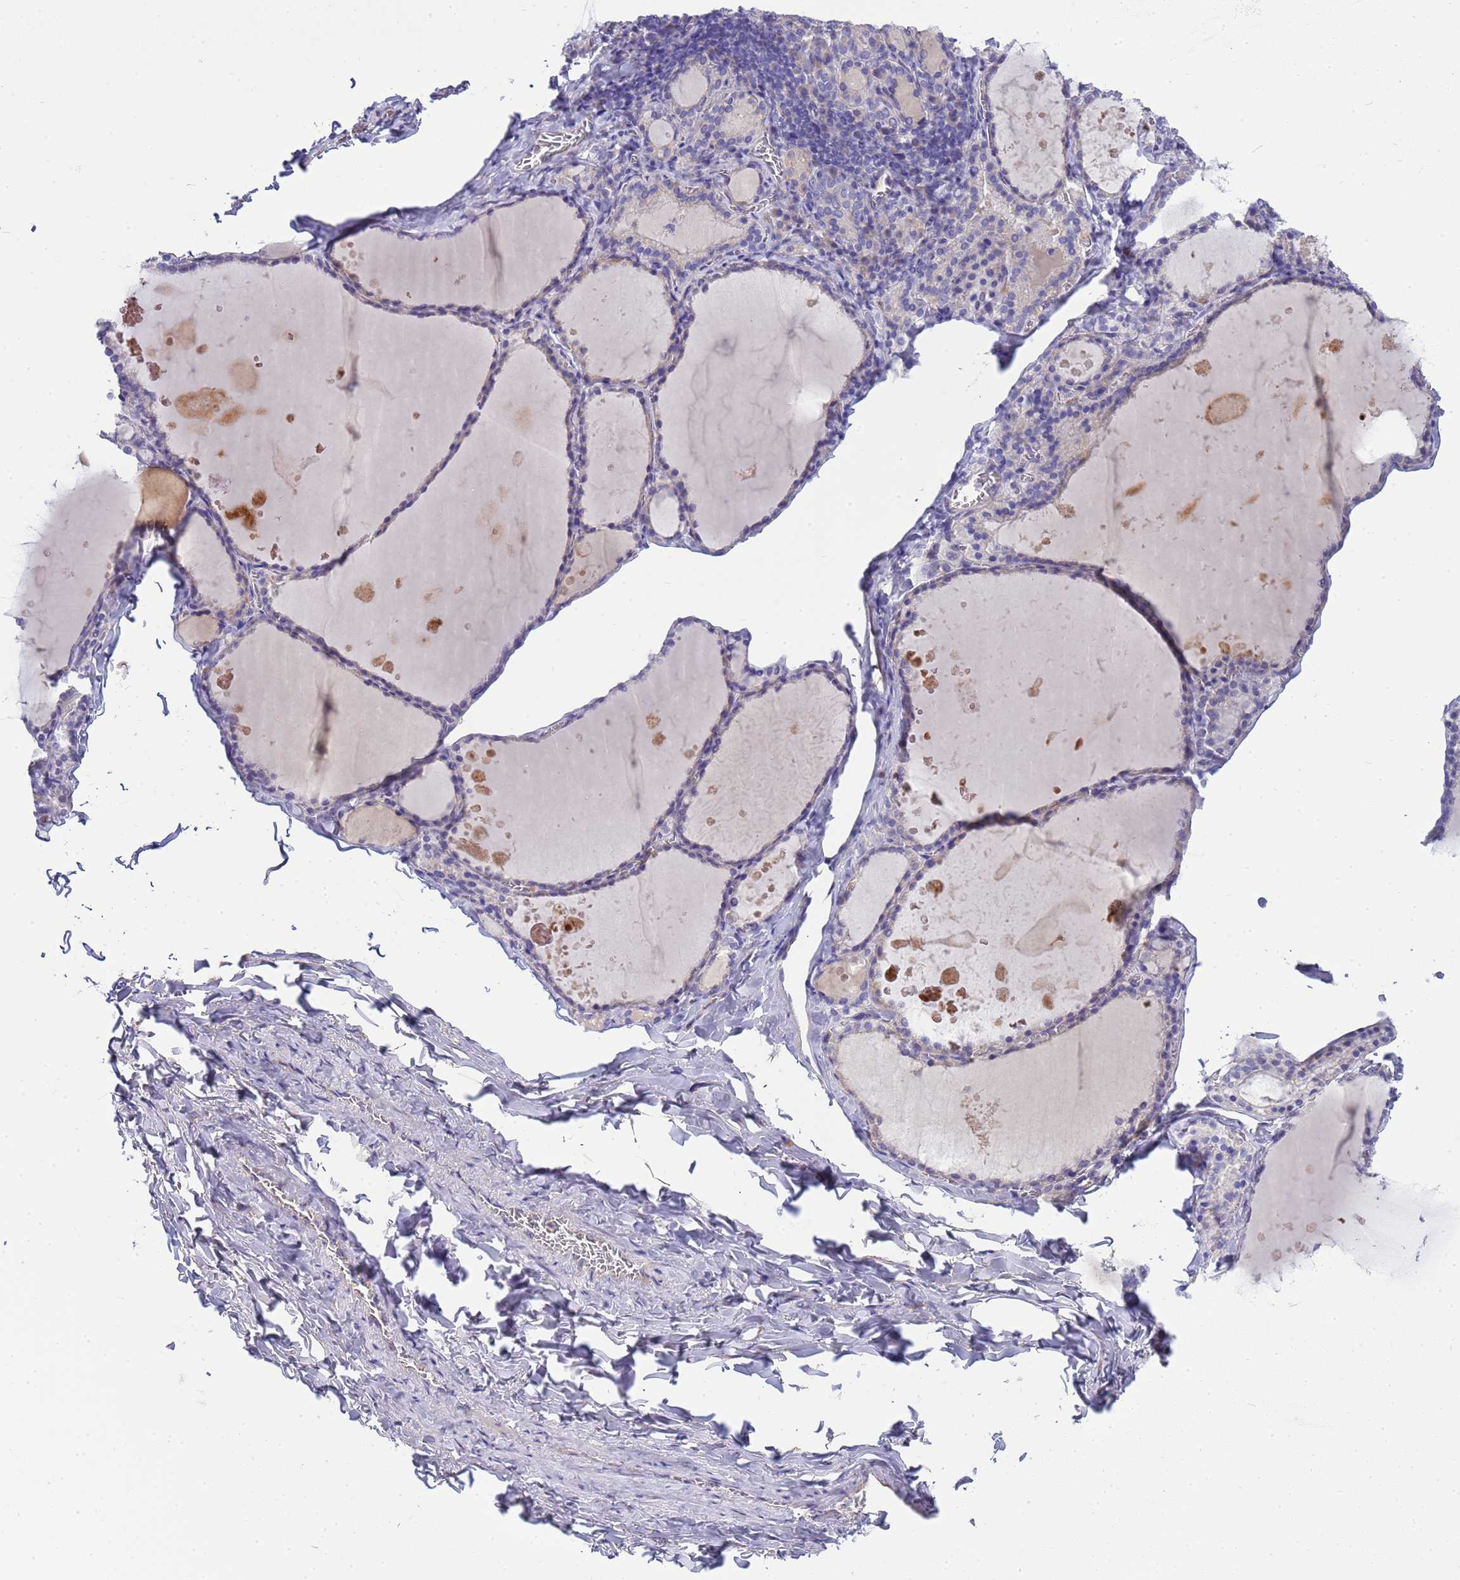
{"staining": {"intensity": "negative", "quantity": "none", "location": "none"}, "tissue": "thyroid gland", "cell_type": "Glandular cells", "image_type": "normal", "snomed": [{"axis": "morphology", "description": "Normal tissue, NOS"}, {"axis": "topography", "description": "Thyroid gland"}], "caption": "This micrograph is of benign thyroid gland stained with immunohistochemistry to label a protein in brown with the nuclei are counter-stained blue. There is no staining in glandular cells.", "gene": "RIPPLY2", "patient": {"sex": "male", "age": 56}}